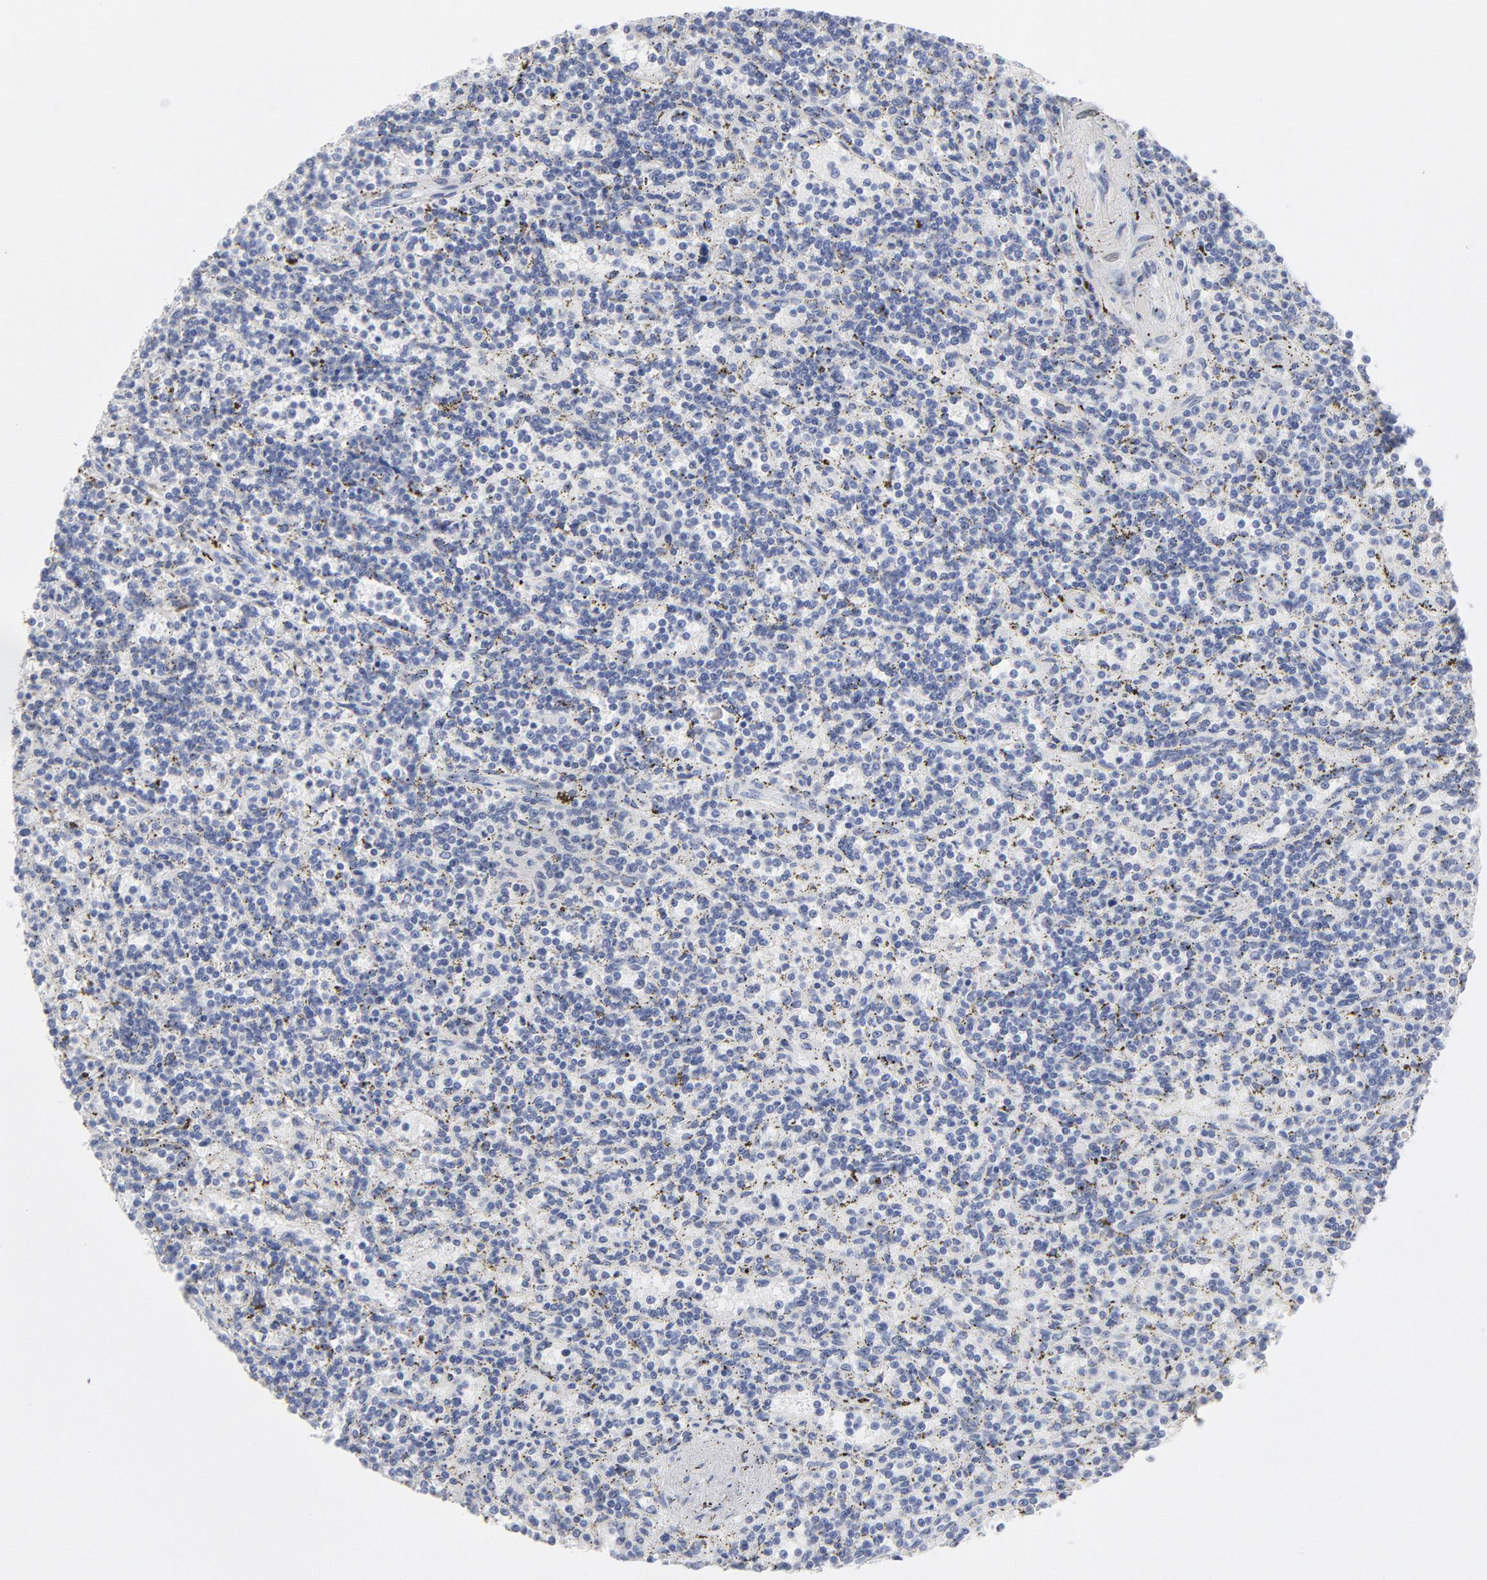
{"staining": {"intensity": "negative", "quantity": "none", "location": "none"}, "tissue": "lymphoma", "cell_type": "Tumor cells", "image_type": "cancer", "snomed": [{"axis": "morphology", "description": "Malignant lymphoma, non-Hodgkin's type, Low grade"}, {"axis": "topography", "description": "Spleen"}], "caption": "Protein analysis of lymphoma exhibits no significant positivity in tumor cells.", "gene": "MCM7", "patient": {"sex": "male", "age": 73}}